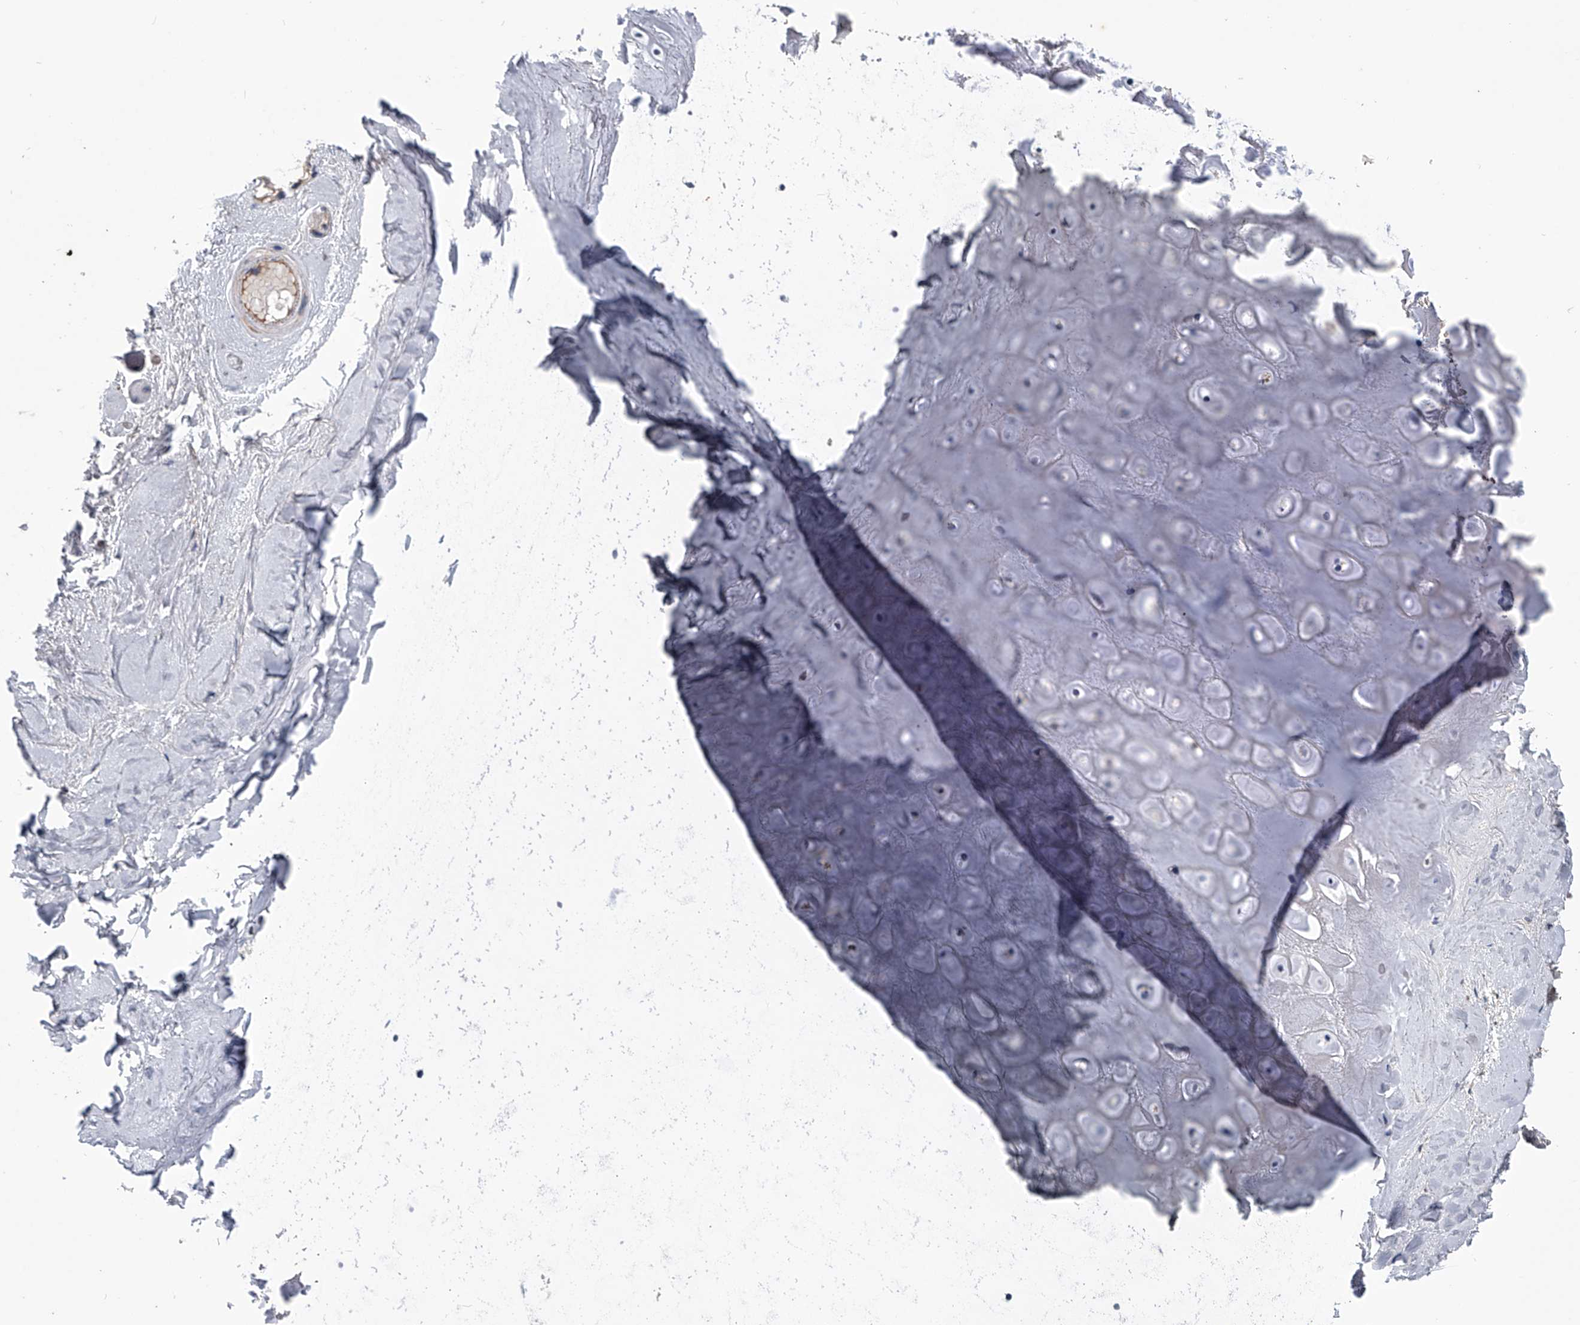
{"staining": {"intensity": "negative", "quantity": "none", "location": "none"}, "tissue": "adipose tissue", "cell_type": "Adipocytes", "image_type": "normal", "snomed": [{"axis": "morphology", "description": "Normal tissue, NOS"}, {"axis": "morphology", "description": "Basal cell carcinoma"}, {"axis": "topography", "description": "Skin"}], "caption": "DAB (3,3'-diaminobenzidine) immunohistochemical staining of unremarkable adipose tissue exhibits no significant positivity in adipocytes.", "gene": "OAT", "patient": {"sex": "female", "age": 89}}